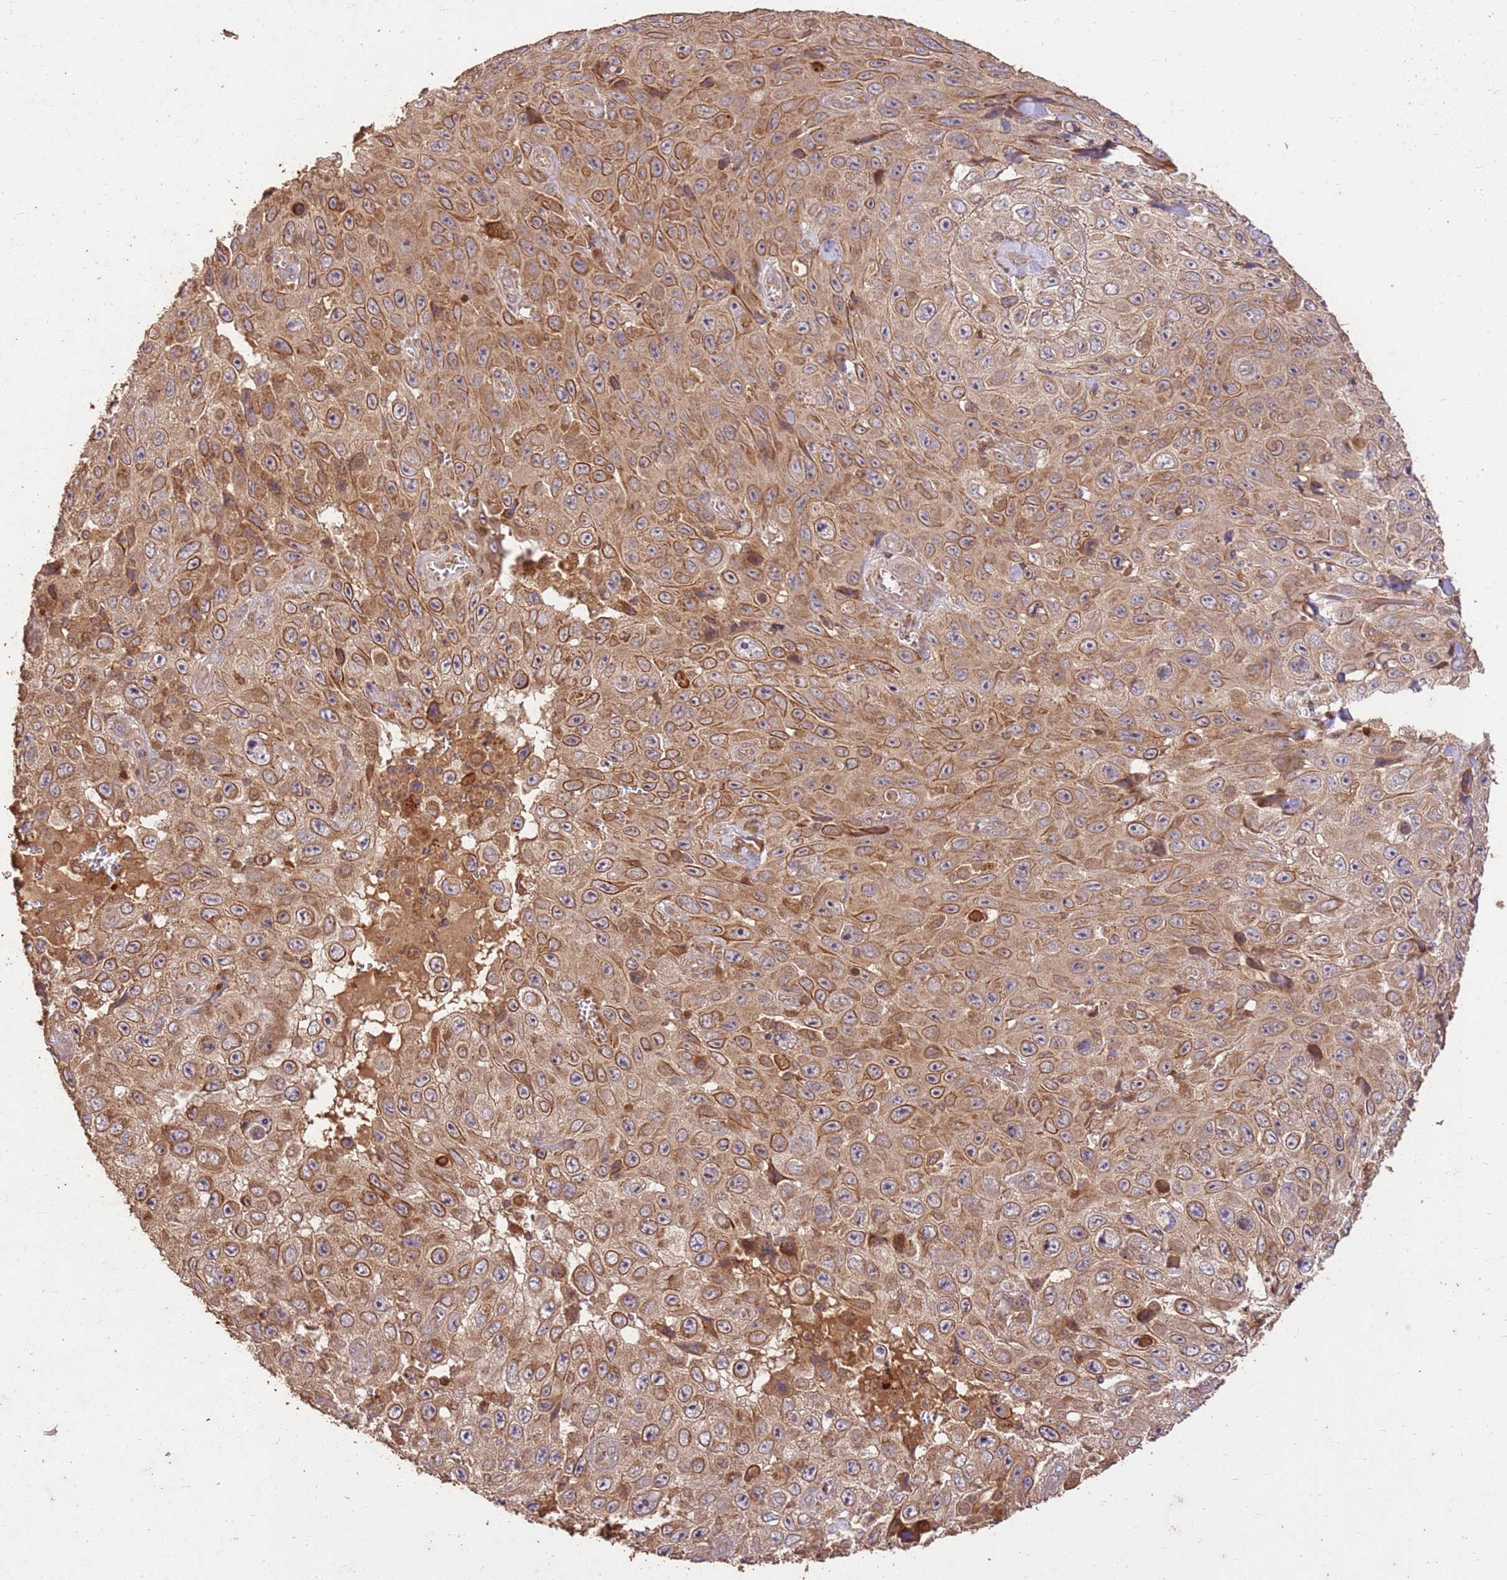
{"staining": {"intensity": "moderate", "quantity": ">75%", "location": "cytoplasmic/membranous"}, "tissue": "skin cancer", "cell_type": "Tumor cells", "image_type": "cancer", "snomed": [{"axis": "morphology", "description": "Squamous cell carcinoma, NOS"}, {"axis": "topography", "description": "Skin"}], "caption": "DAB immunohistochemical staining of skin cancer (squamous cell carcinoma) shows moderate cytoplasmic/membranous protein expression in about >75% of tumor cells.", "gene": "LRRC28", "patient": {"sex": "male", "age": 82}}